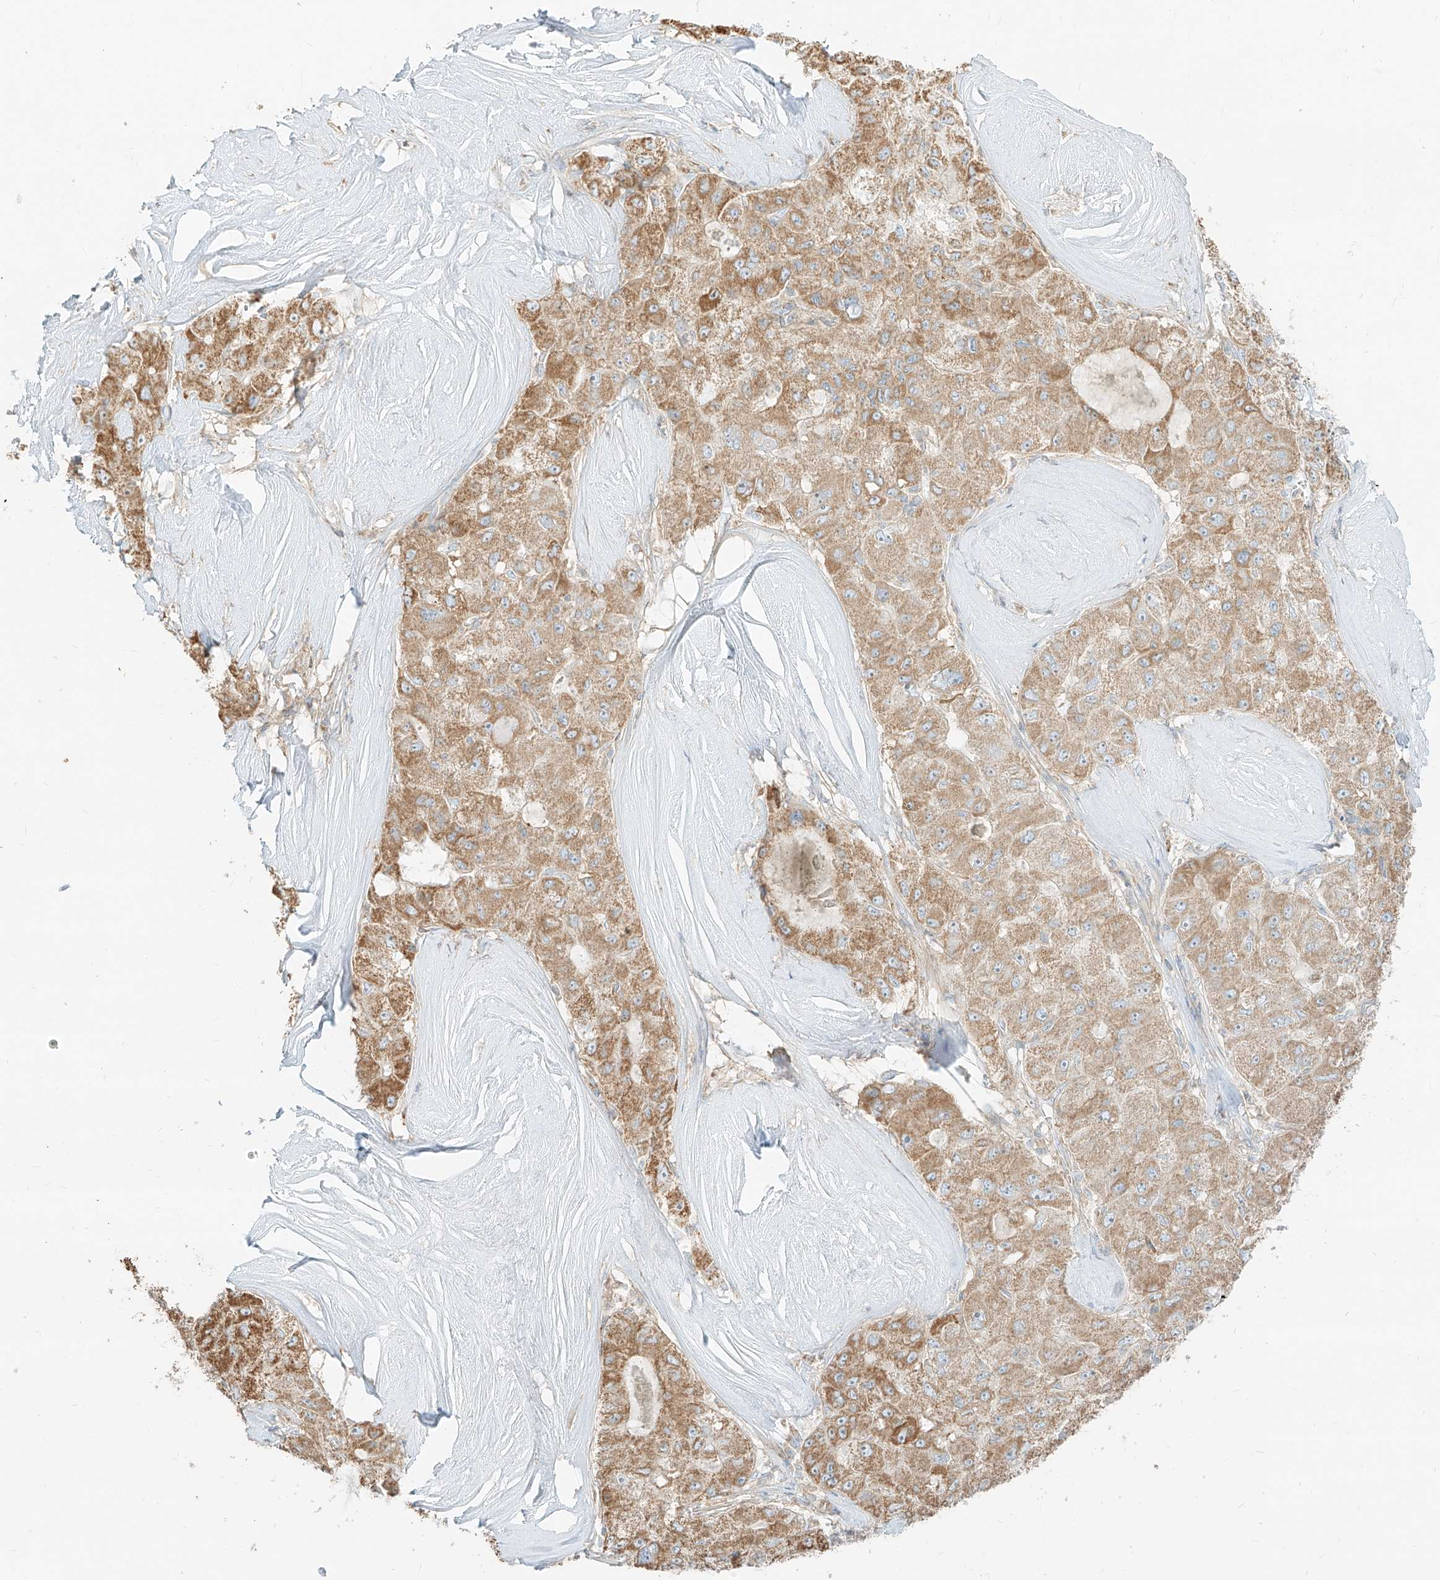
{"staining": {"intensity": "moderate", "quantity": ">75%", "location": "cytoplasmic/membranous"}, "tissue": "liver cancer", "cell_type": "Tumor cells", "image_type": "cancer", "snomed": [{"axis": "morphology", "description": "Carcinoma, Hepatocellular, NOS"}, {"axis": "topography", "description": "Liver"}], "caption": "IHC (DAB (3,3'-diaminobenzidine)) staining of liver hepatocellular carcinoma demonstrates moderate cytoplasmic/membranous protein positivity in approximately >75% of tumor cells. Nuclei are stained in blue.", "gene": "ZIM3", "patient": {"sex": "male", "age": 80}}